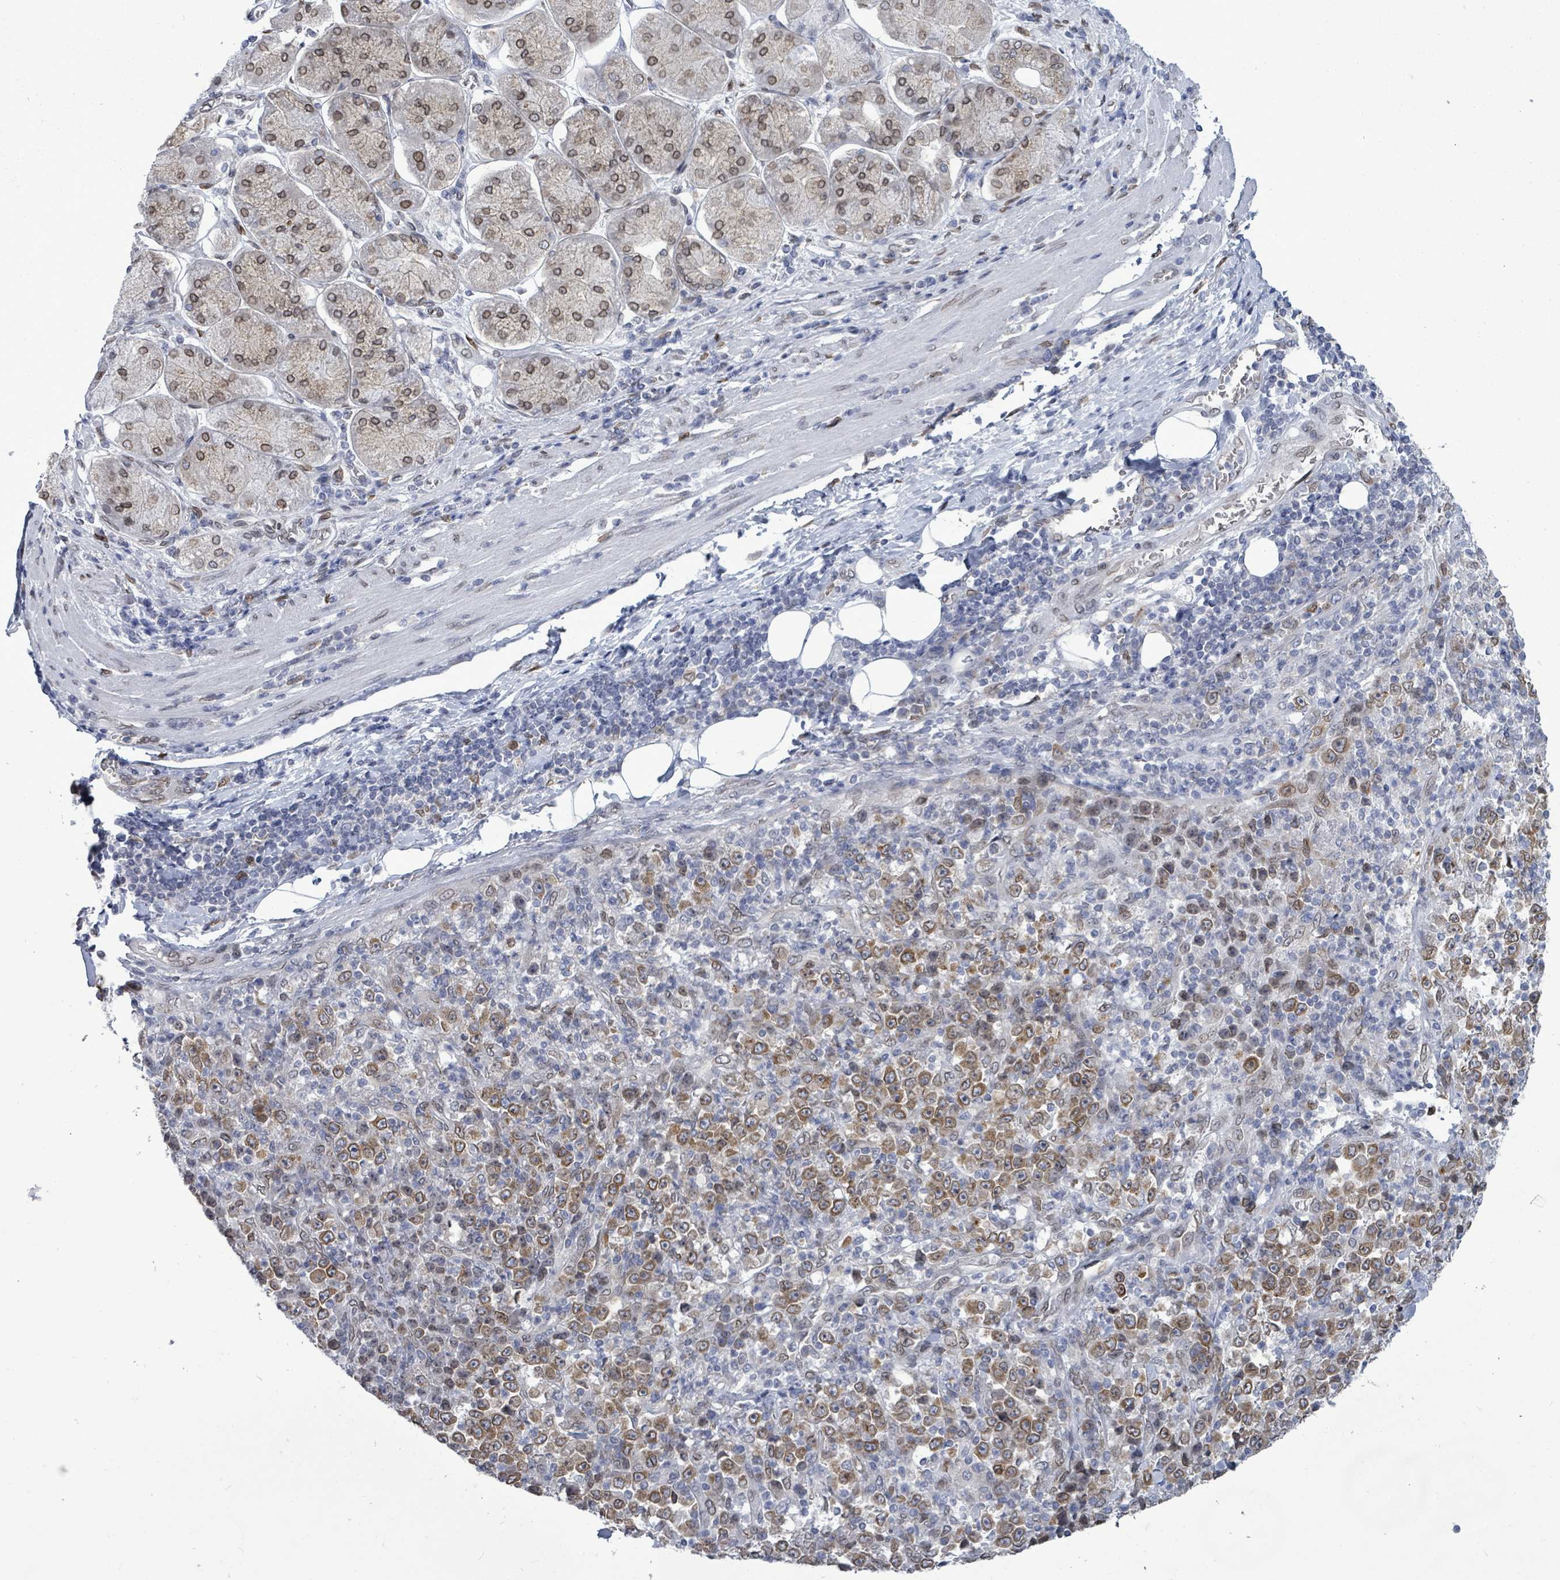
{"staining": {"intensity": "moderate", "quantity": ">75%", "location": "cytoplasmic/membranous,nuclear"}, "tissue": "stomach cancer", "cell_type": "Tumor cells", "image_type": "cancer", "snomed": [{"axis": "morphology", "description": "Normal tissue, NOS"}, {"axis": "morphology", "description": "Adenocarcinoma, NOS"}, {"axis": "topography", "description": "Stomach, upper"}, {"axis": "topography", "description": "Stomach"}], "caption": "A micrograph of human stomach adenocarcinoma stained for a protein reveals moderate cytoplasmic/membranous and nuclear brown staining in tumor cells.", "gene": "ARFGAP1", "patient": {"sex": "male", "age": 59}}